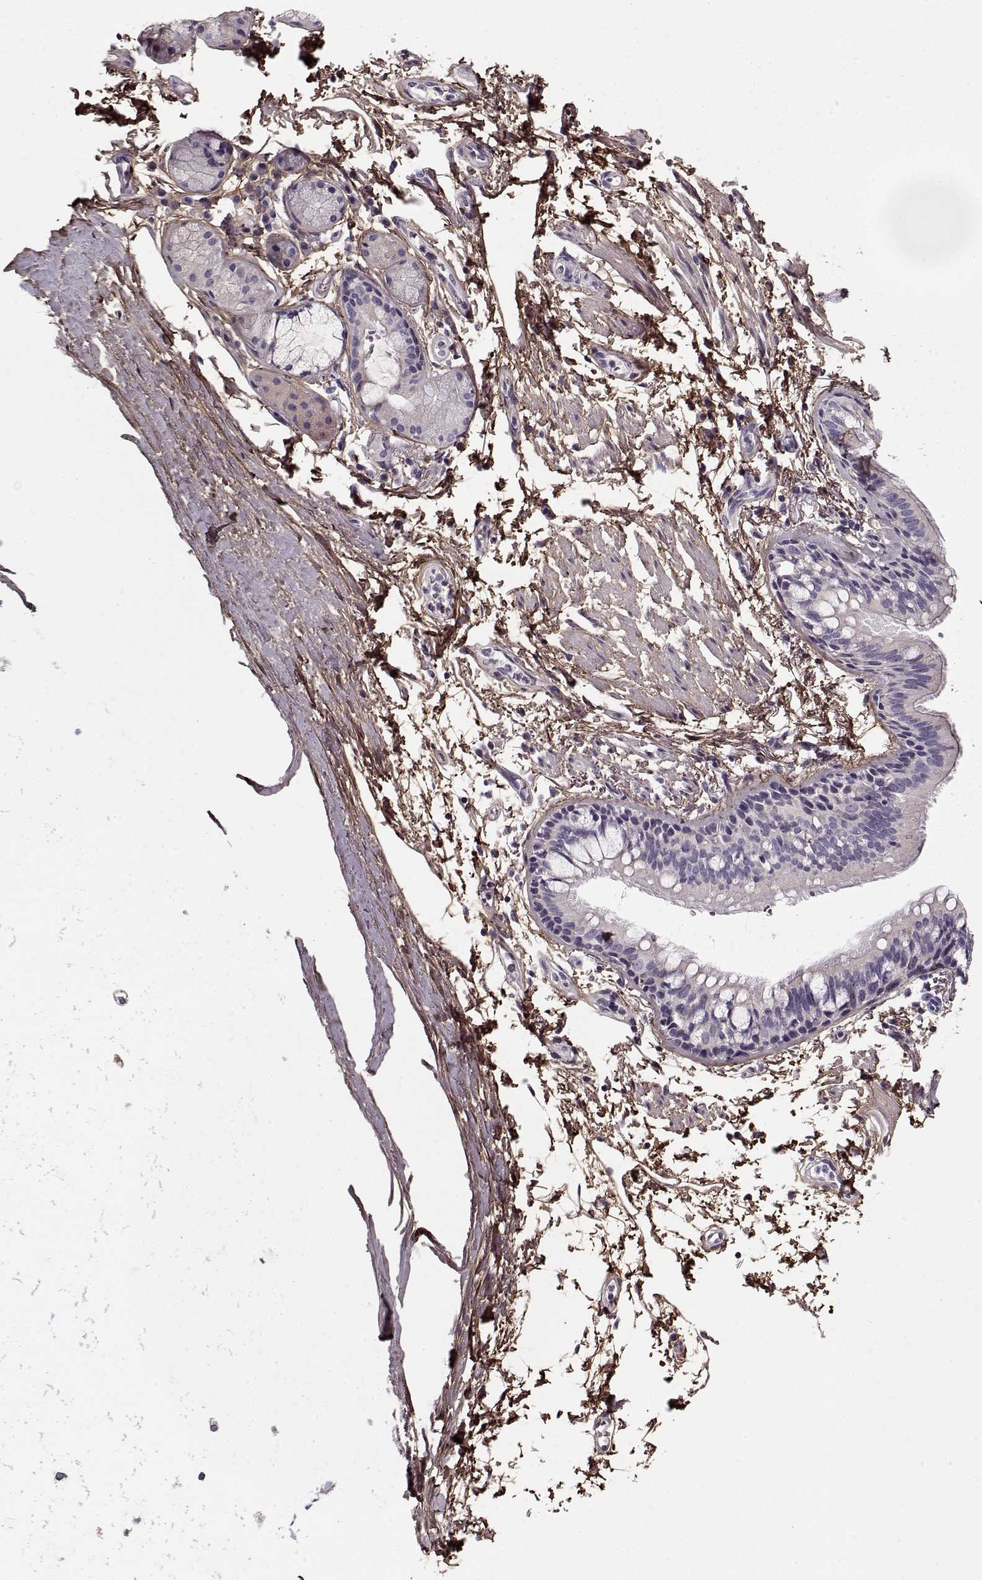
{"staining": {"intensity": "negative", "quantity": "none", "location": "none"}, "tissue": "bronchus", "cell_type": "Respiratory epithelial cells", "image_type": "normal", "snomed": [{"axis": "morphology", "description": "Normal tissue, NOS"}, {"axis": "topography", "description": "Lymph node"}, {"axis": "topography", "description": "Bronchus"}], "caption": "The photomicrograph displays no staining of respiratory epithelial cells in normal bronchus.", "gene": "LUM", "patient": {"sex": "female", "age": 70}}